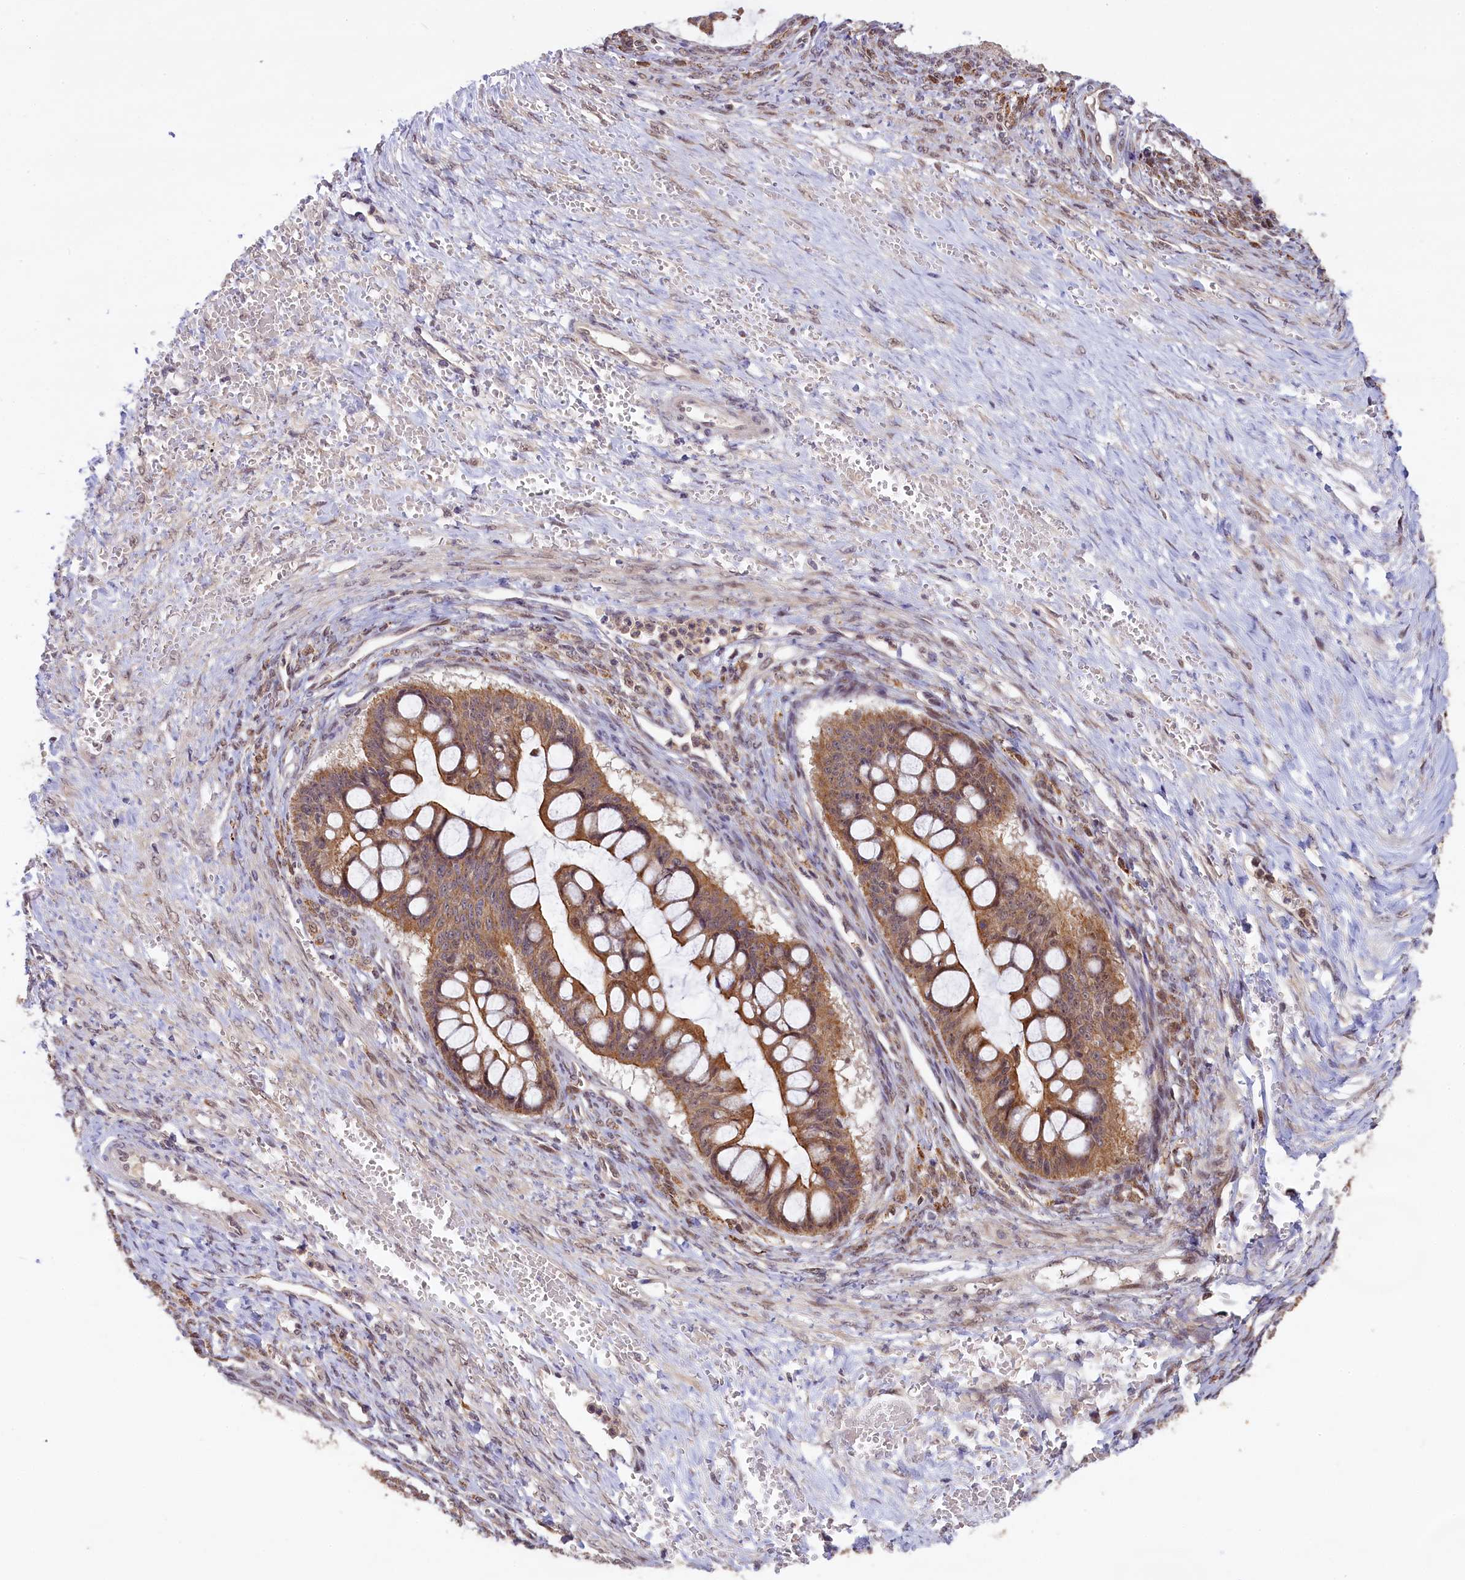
{"staining": {"intensity": "moderate", "quantity": ">75%", "location": "cytoplasmic/membranous"}, "tissue": "ovarian cancer", "cell_type": "Tumor cells", "image_type": "cancer", "snomed": [{"axis": "morphology", "description": "Cystadenocarcinoma, mucinous, NOS"}, {"axis": "topography", "description": "Ovary"}], "caption": "This is an image of immunohistochemistry (IHC) staining of mucinous cystadenocarcinoma (ovarian), which shows moderate positivity in the cytoplasmic/membranous of tumor cells.", "gene": "CARD8", "patient": {"sex": "female", "age": 73}}